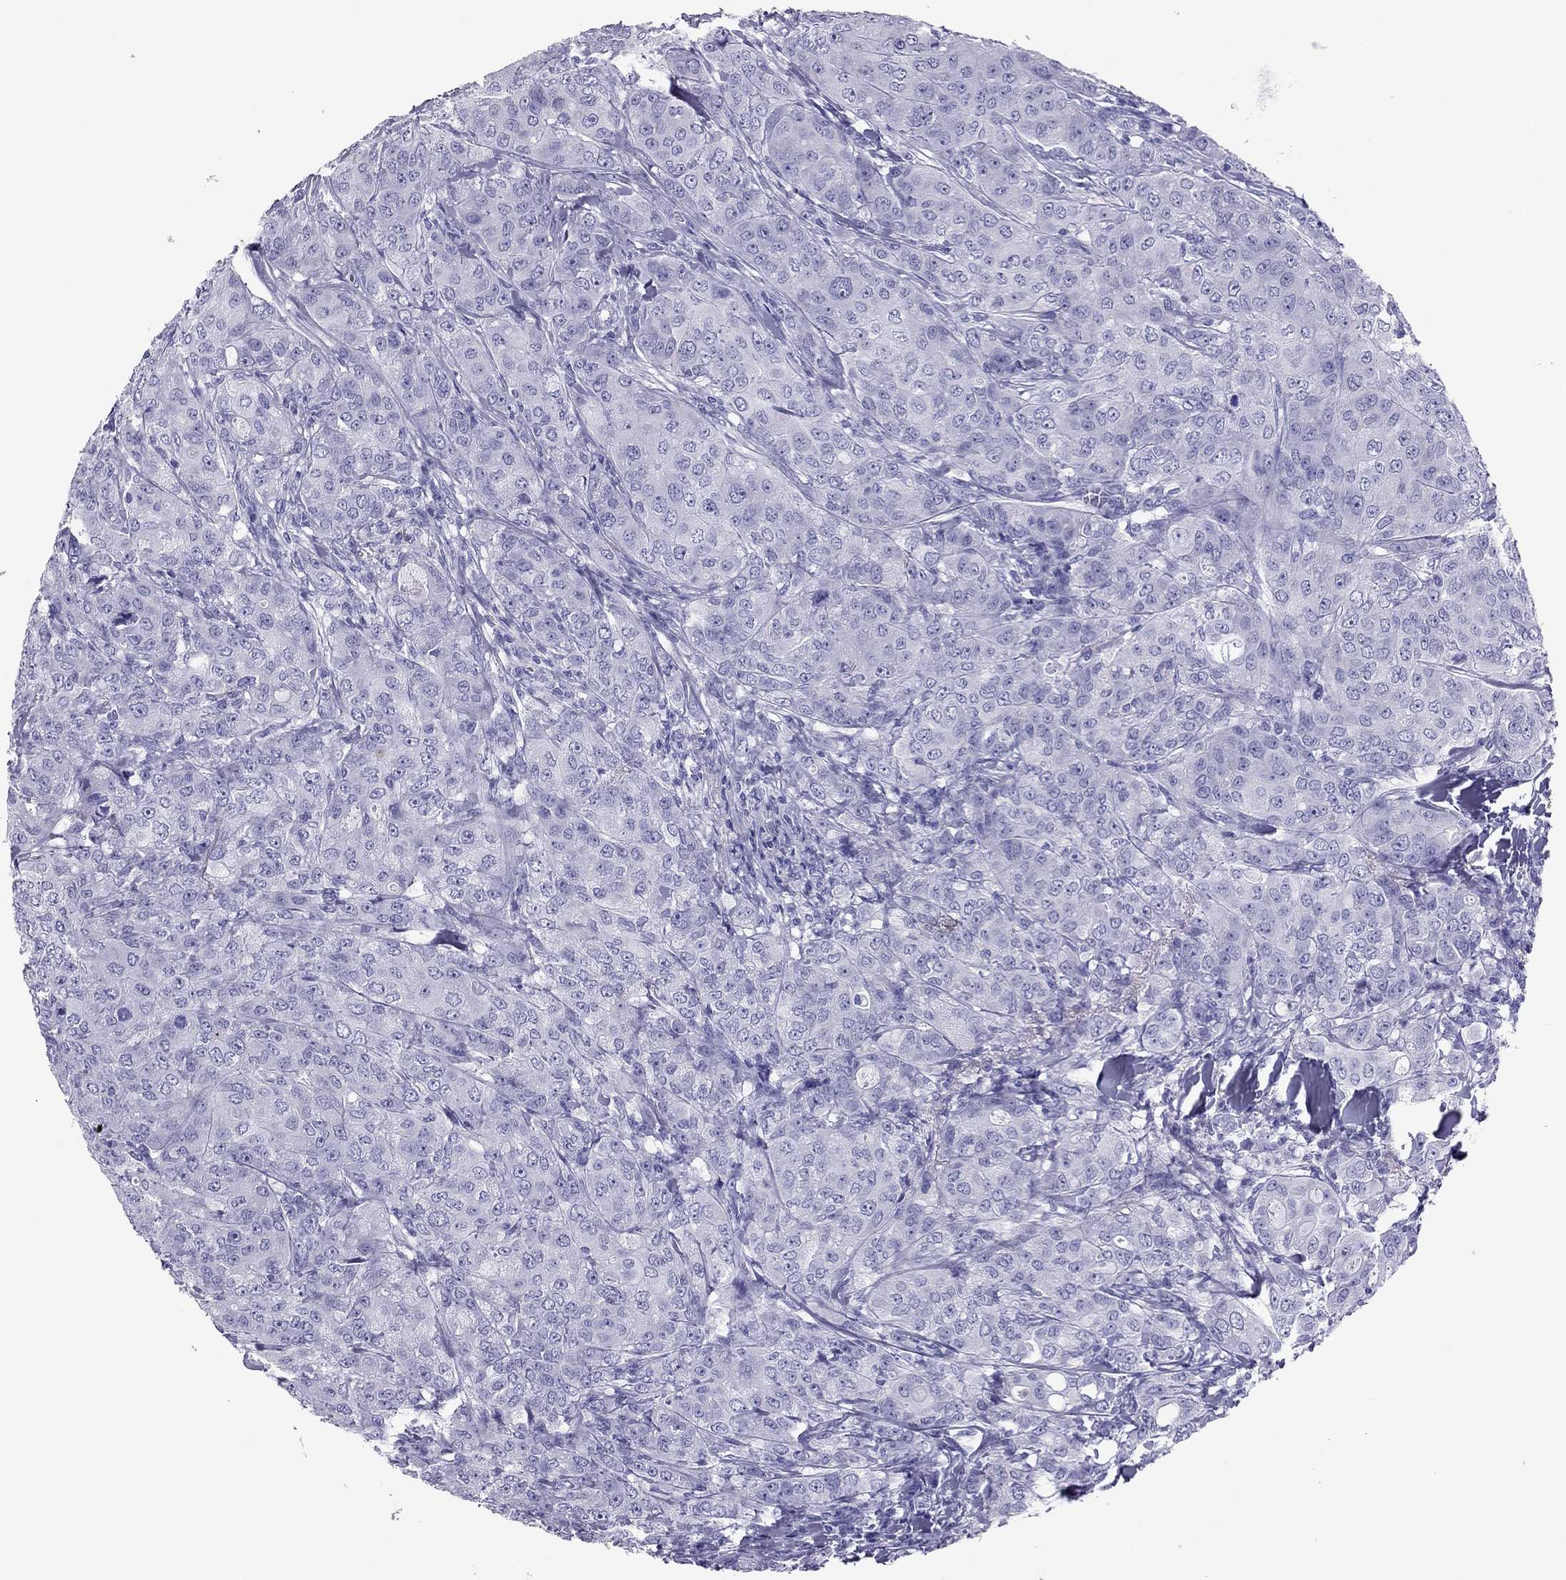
{"staining": {"intensity": "negative", "quantity": "none", "location": "none"}, "tissue": "breast cancer", "cell_type": "Tumor cells", "image_type": "cancer", "snomed": [{"axis": "morphology", "description": "Duct carcinoma"}, {"axis": "topography", "description": "Breast"}], "caption": "This is a photomicrograph of immunohistochemistry (IHC) staining of intraductal carcinoma (breast), which shows no staining in tumor cells. (DAB immunohistochemistry with hematoxylin counter stain).", "gene": "PDE6A", "patient": {"sex": "female", "age": 43}}